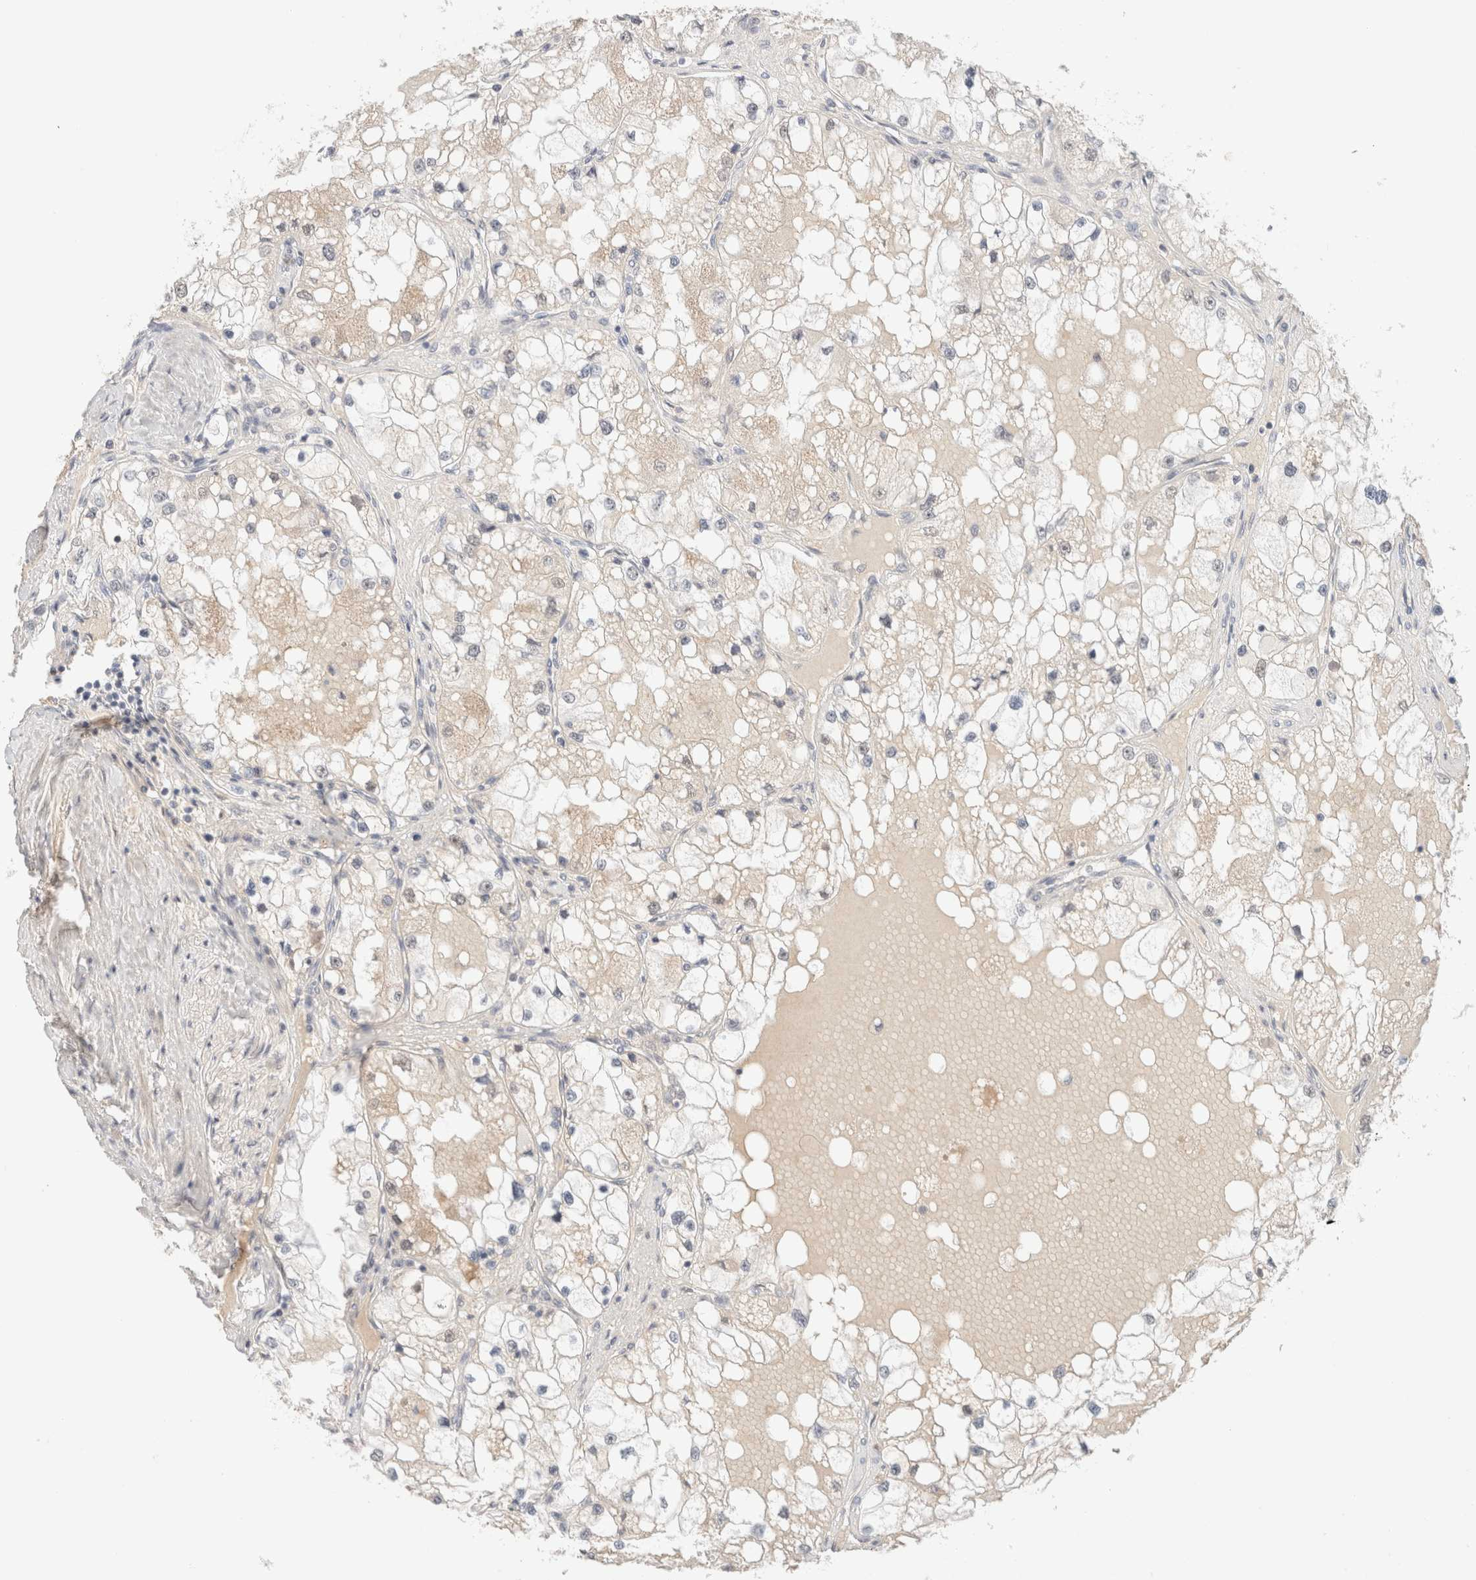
{"staining": {"intensity": "negative", "quantity": "none", "location": "none"}, "tissue": "renal cancer", "cell_type": "Tumor cells", "image_type": "cancer", "snomed": [{"axis": "morphology", "description": "Adenocarcinoma, NOS"}, {"axis": "topography", "description": "Kidney"}], "caption": "Immunohistochemical staining of human renal cancer displays no significant positivity in tumor cells.", "gene": "MRM3", "patient": {"sex": "male", "age": 68}}